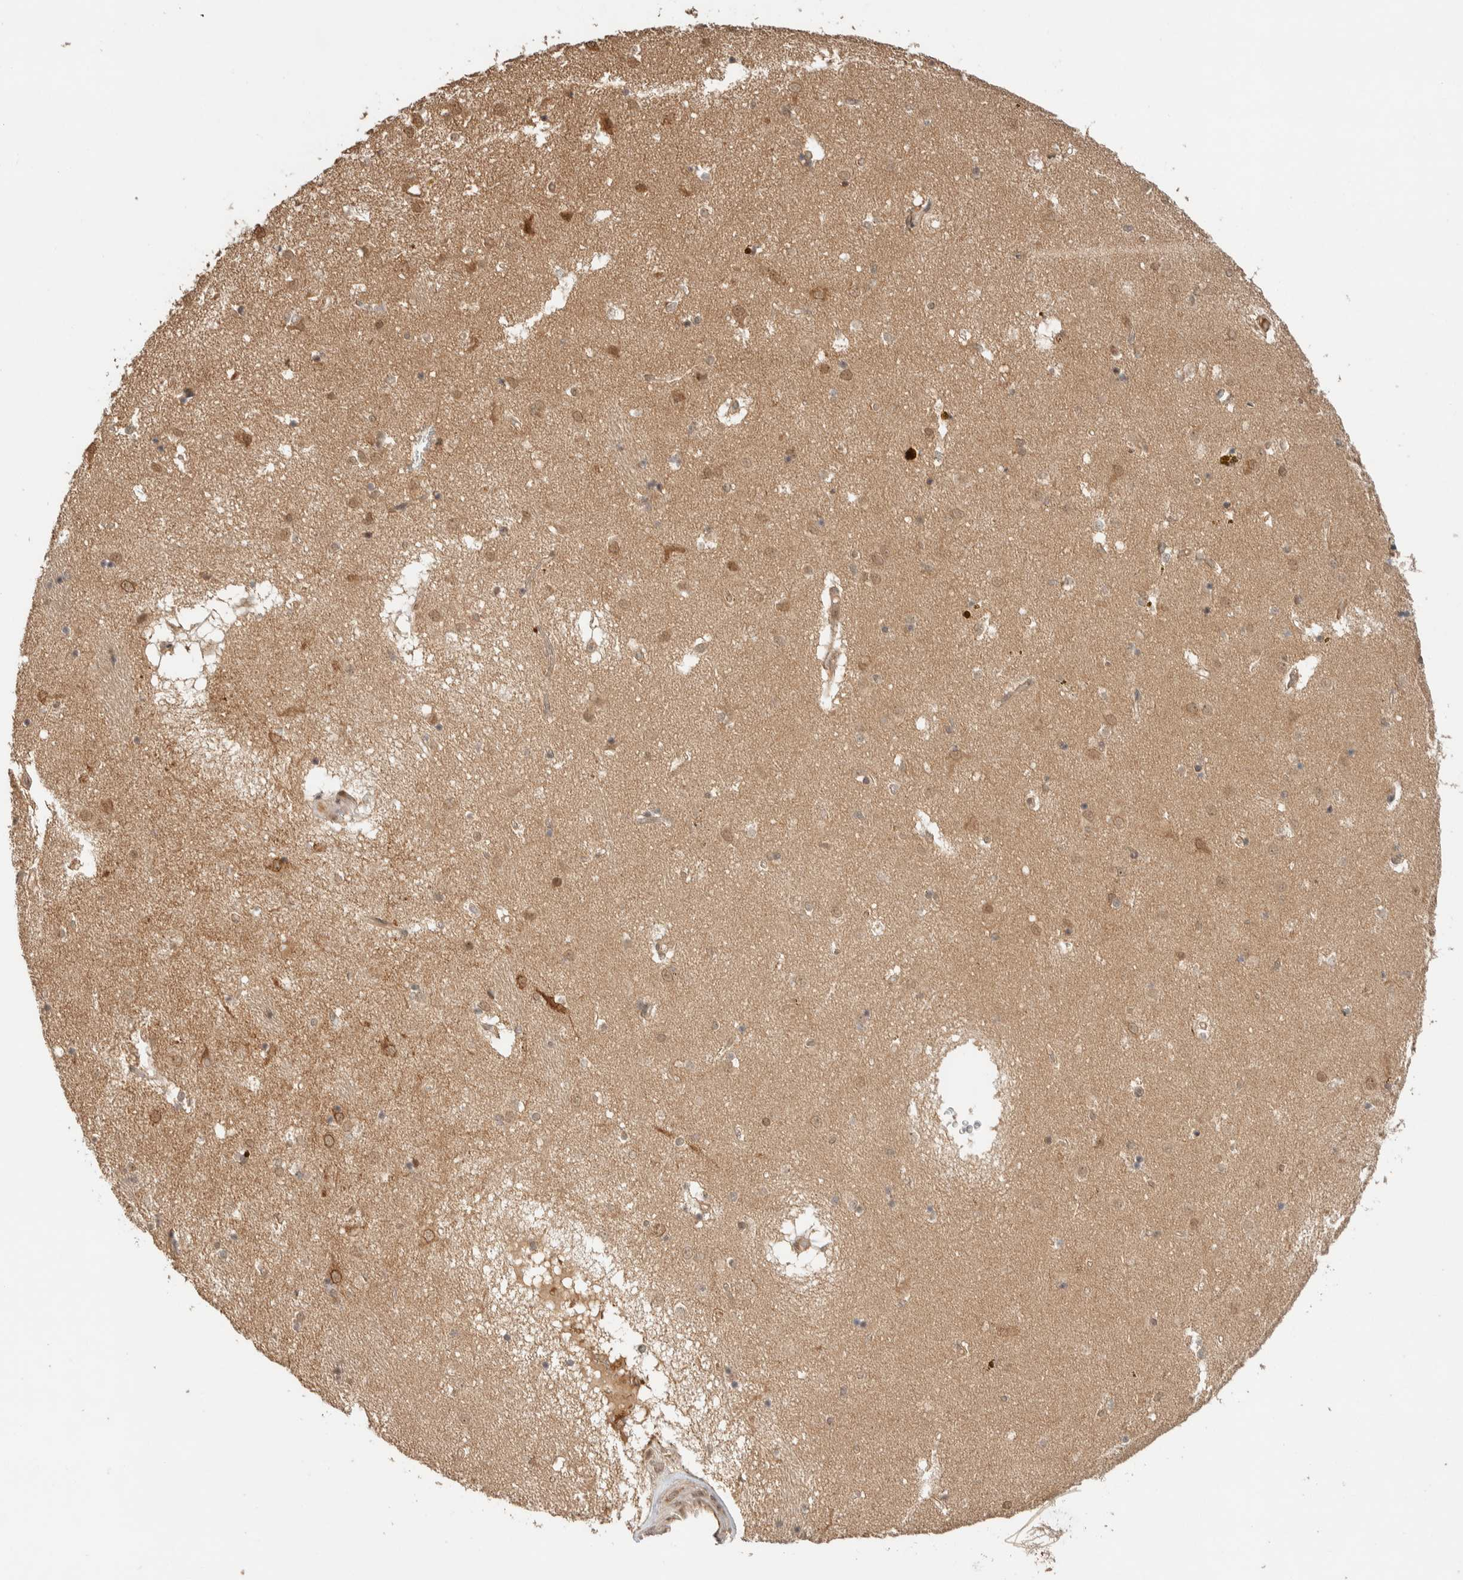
{"staining": {"intensity": "moderate", "quantity": "25%-75%", "location": "cytoplasmic/membranous,nuclear"}, "tissue": "caudate", "cell_type": "Glial cells", "image_type": "normal", "snomed": [{"axis": "morphology", "description": "Normal tissue, NOS"}, {"axis": "topography", "description": "Lateral ventricle wall"}], "caption": "Normal caudate reveals moderate cytoplasmic/membranous,nuclear staining in approximately 25%-75% of glial cells.", "gene": "ZBTB2", "patient": {"sex": "male", "age": 70}}